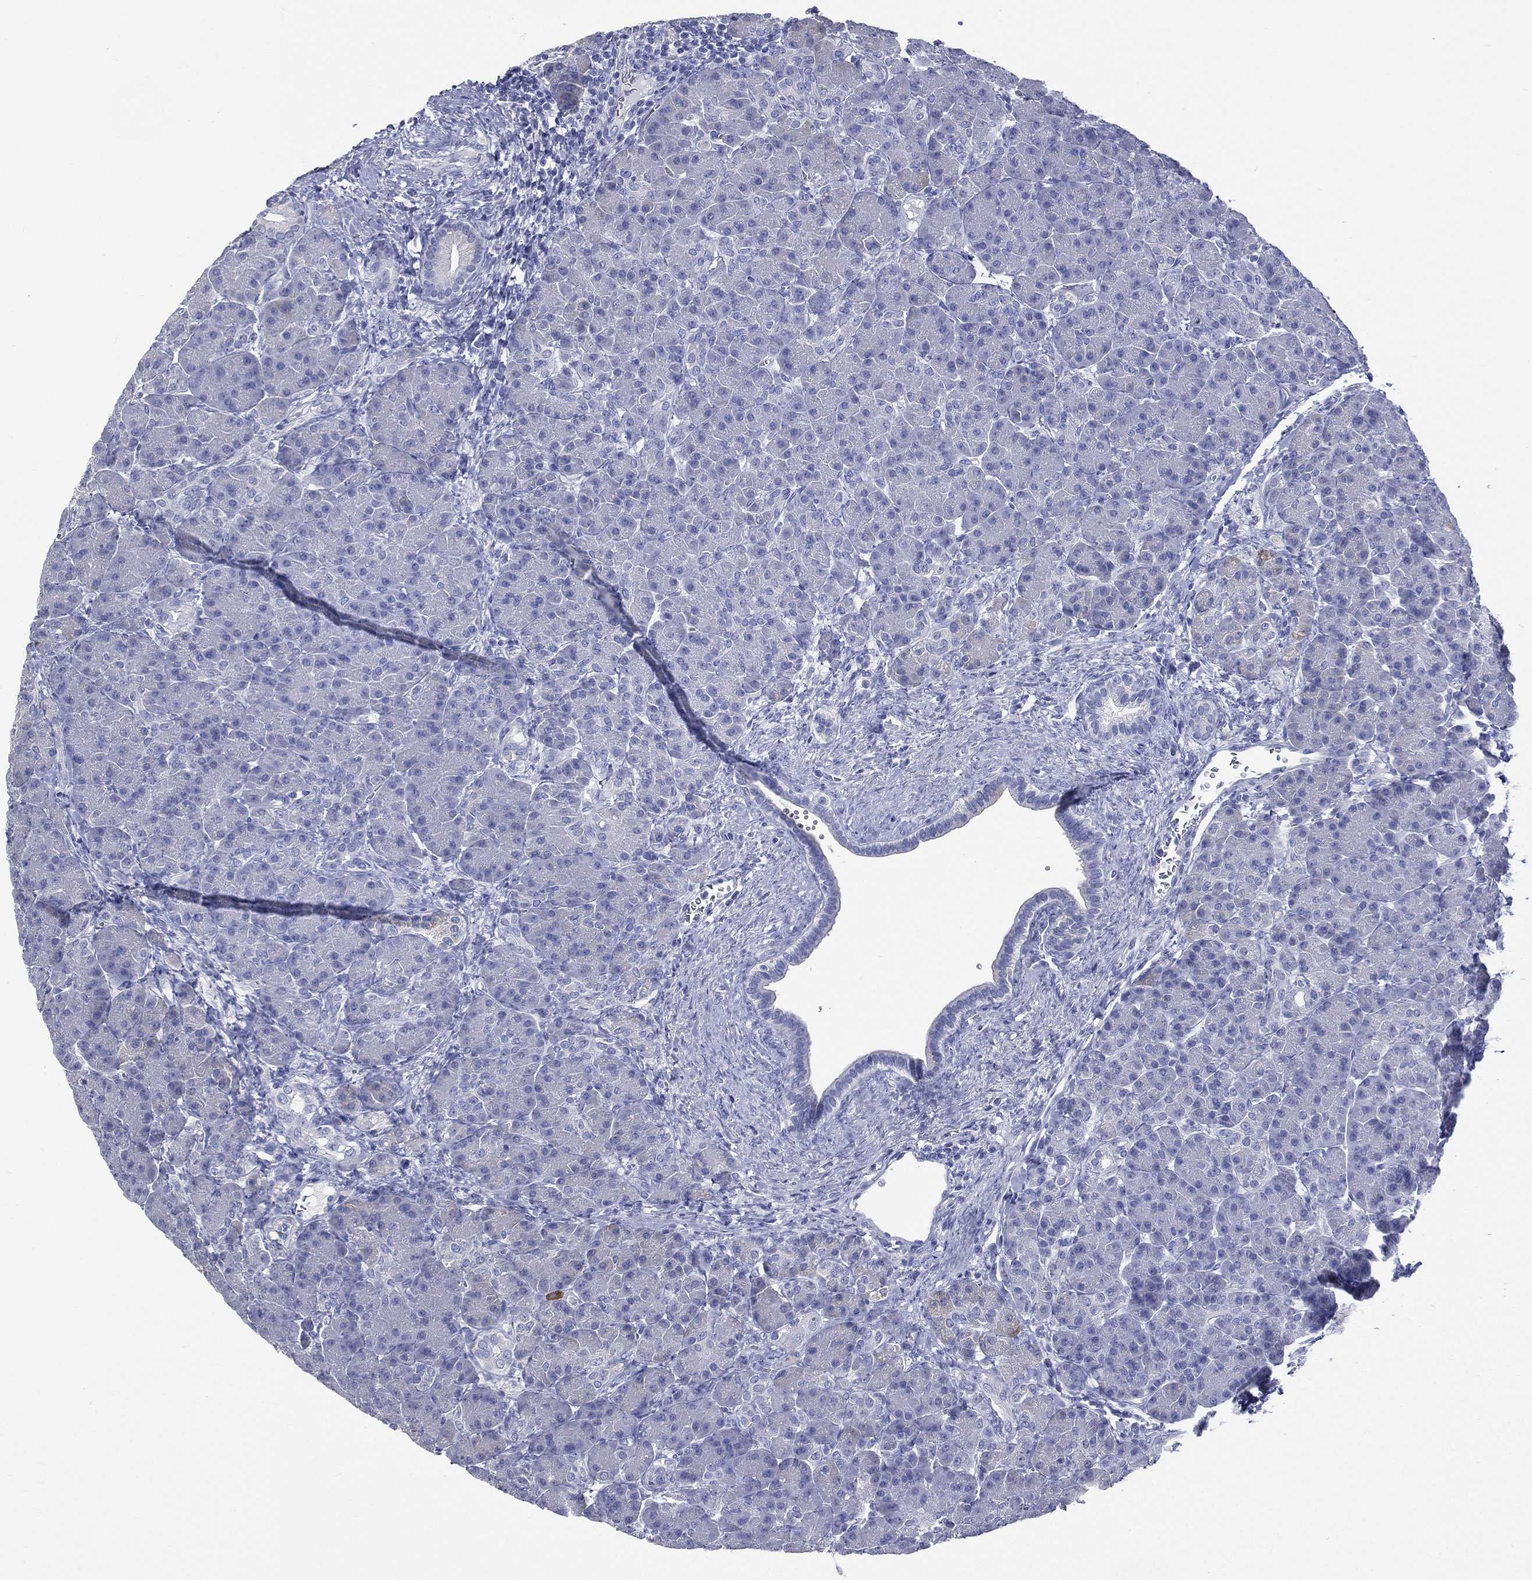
{"staining": {"intensity": "negative", "quantity": "none", "location": "none"}, "tissue": "pancreas", "cell_type": "Exocrine glandular cells", "image_type": "normal", "snomed": [{"axis": "morphology", "description": "Normal tissue, NOS"}, {"axis": "topography", "description": "Pancreas"}], "caption": "An immunohistochemistry micrograph of unremarkable pancreas is shown. There is no staining in exocrine glandular cells of pancreas.", "gene": "CES2", "patient": {"sex": "female", "age": 63}}